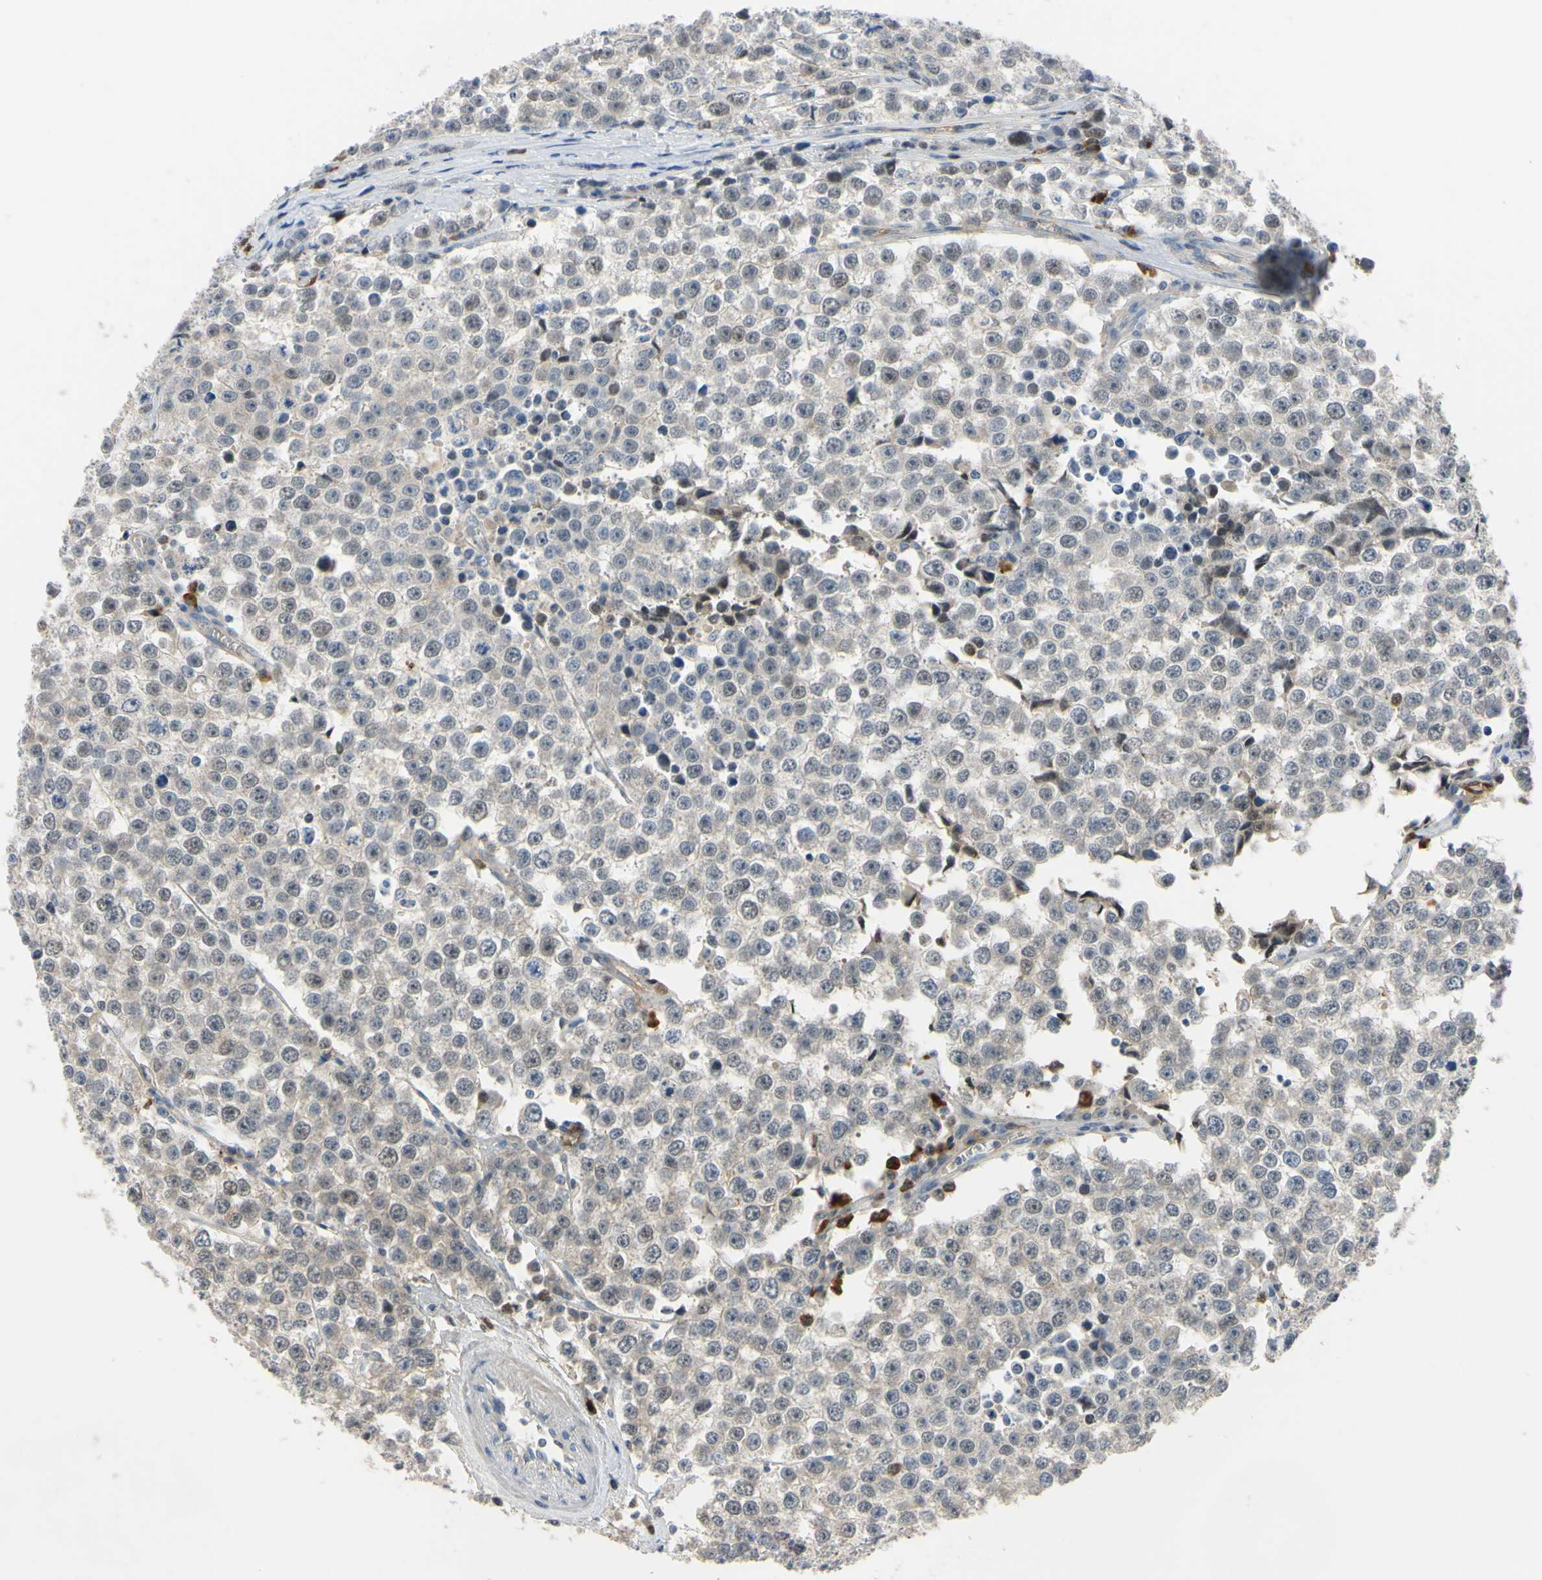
{"staining": {"intensity": "negative", "quantity": "none", "location": "none"}, "tissue": "testis cancer", "cell_type": "Tumor cells", "image_type": "cancer", "snomed": [{"axis": "morphology", "description": "Seminoma, NOS"}, {"axis": "morphology", "description": "Carcinoma, Embryonal, NOS"}, {"axis": "topography", "description": "Testis"}], "caption": "Immunohistochemical staining of embryonal carcinoma (testis) shows no significant staining in tumor cells.", "gene": "LHX9", "patient": {"sex": "male", "age": 52}}